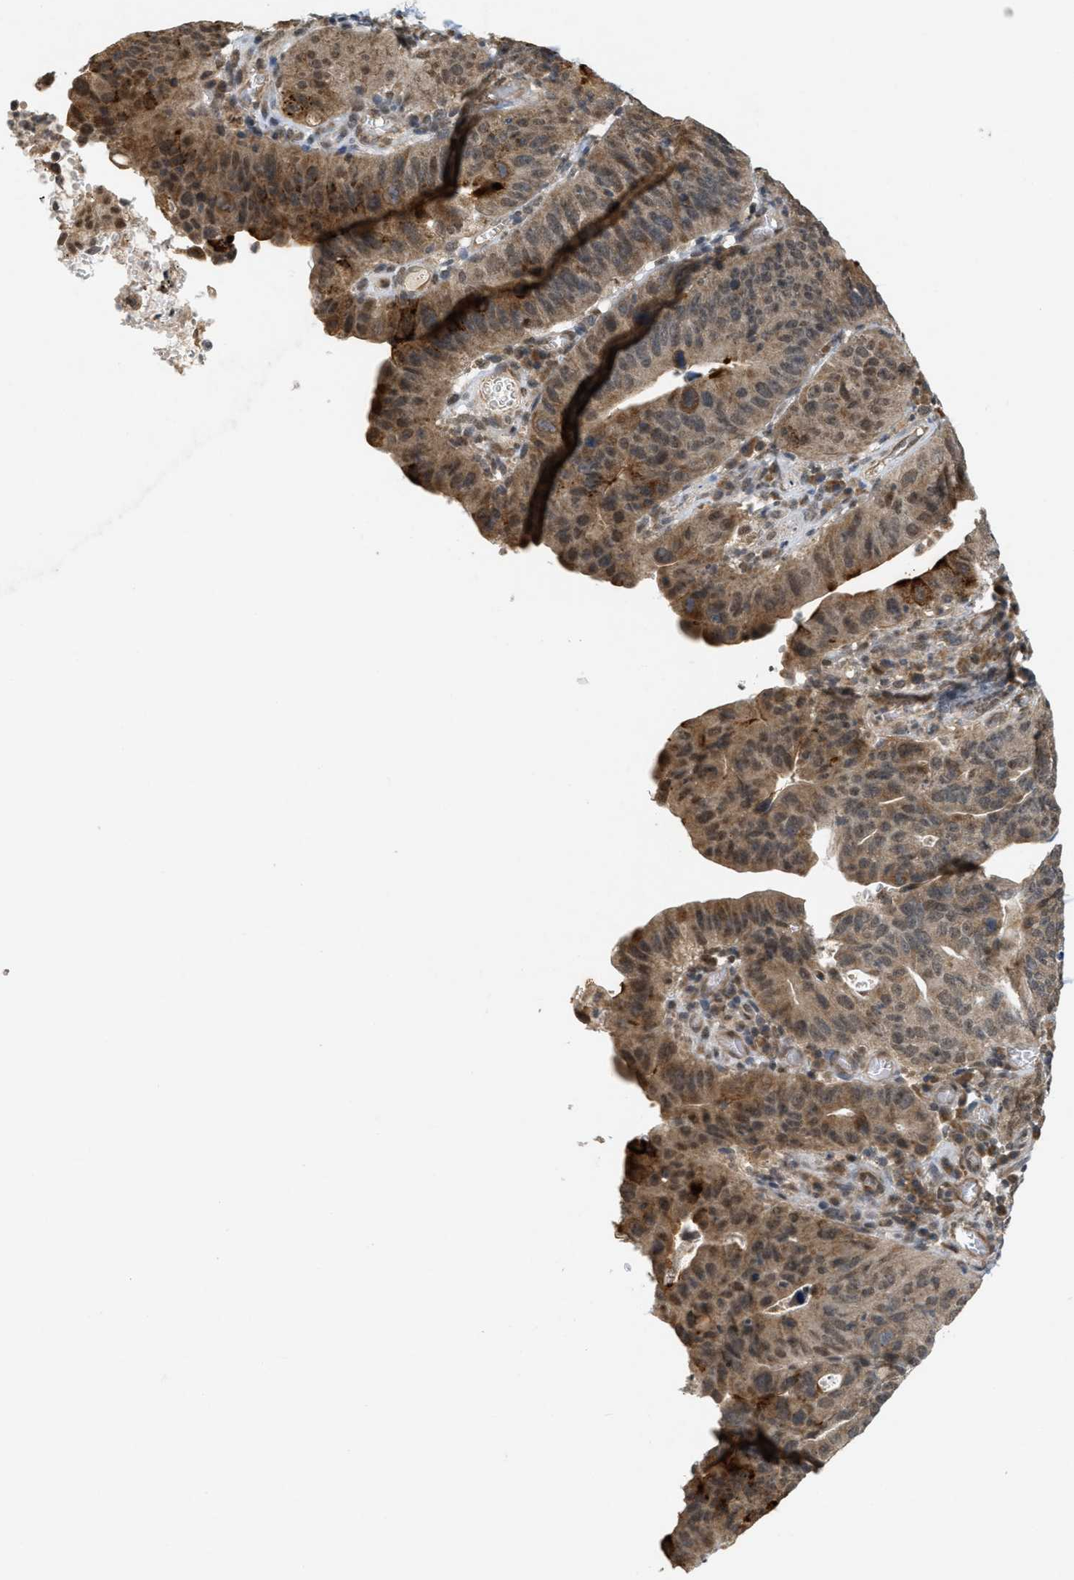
{"staining": {"intensity": "moderate", "quantity": ">75%", "location": "cytoplasmic/membranous"}, "tissue": "stomach cancer", "cell_type": "Tumor cells", "image_type": "cancer", "snomed": [{"axis": "morphology", "description": "Adenocarcinoma, NOS"}, {"axis": "topography", "description": "Stomach"}], "caption": "Adenocarcinoma (stomach) stained with immunohistochemistry (IHC) reveals moderate cytoplasmic/membranous staining in about >75% of tumor cells. The staining is performed using DAB brown chromogen to label protein expression. The nuclei are counter-stained blue using hematoxylin.", "gene": "PRKD1", "patient": {"sex": "male", "age": 59}}